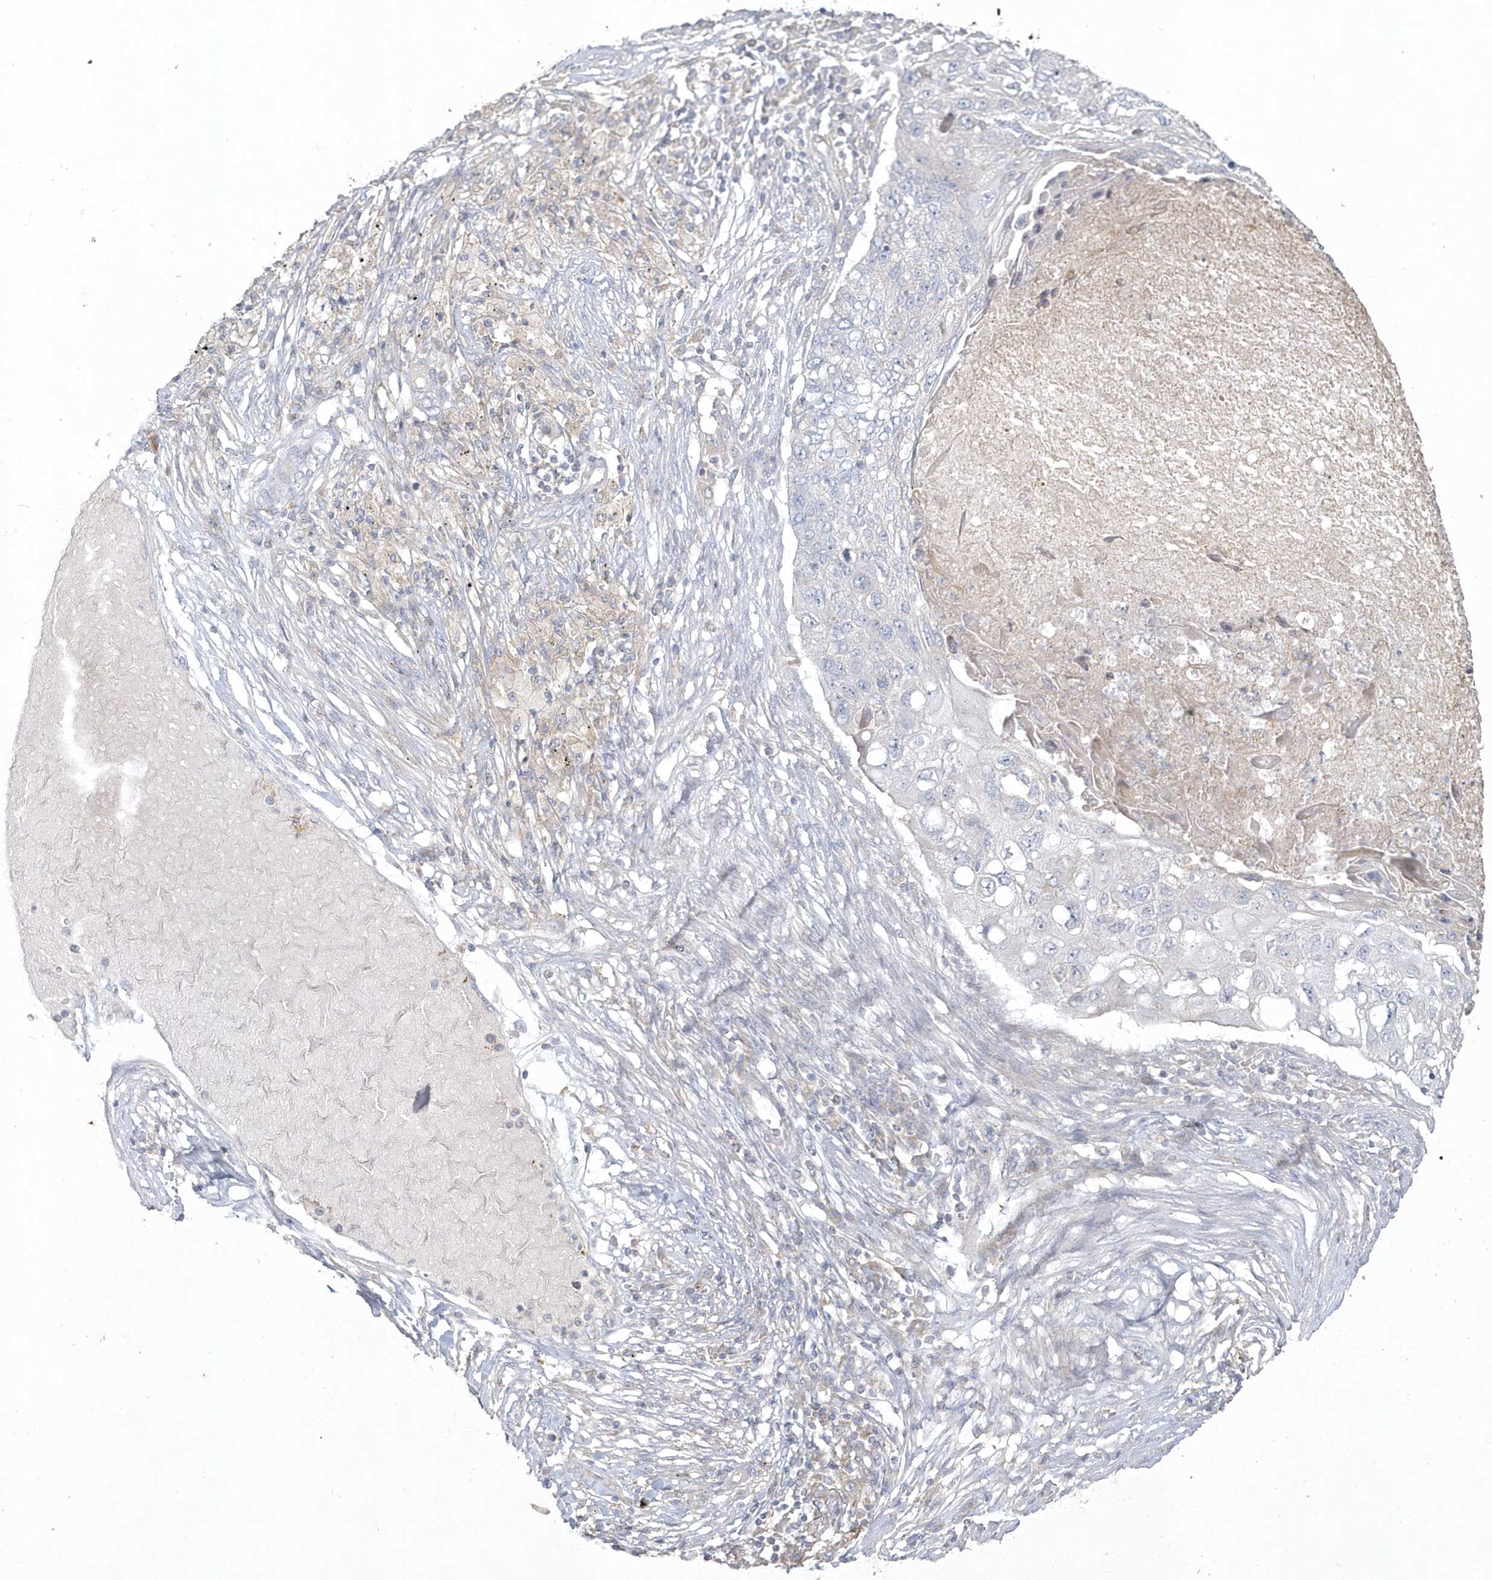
{"staining": {"intensity": "negative", "quantity": "none", "location": "none"}, "tissue": "lung cancer", "cell_type": "Tumor cells", "image_type": "cancer", "snomed": [{"axis": "morphology", "description": "Squamous cell carcinoma, NOS"}, {"axis": "topography", "description": "Lung"}], "caption": "Tumor cells show no significant expression in lung cancer (squamous cell carcinoma).", "gene": "BLTP3A", "patient": {"sex": "female", "age": 63}}